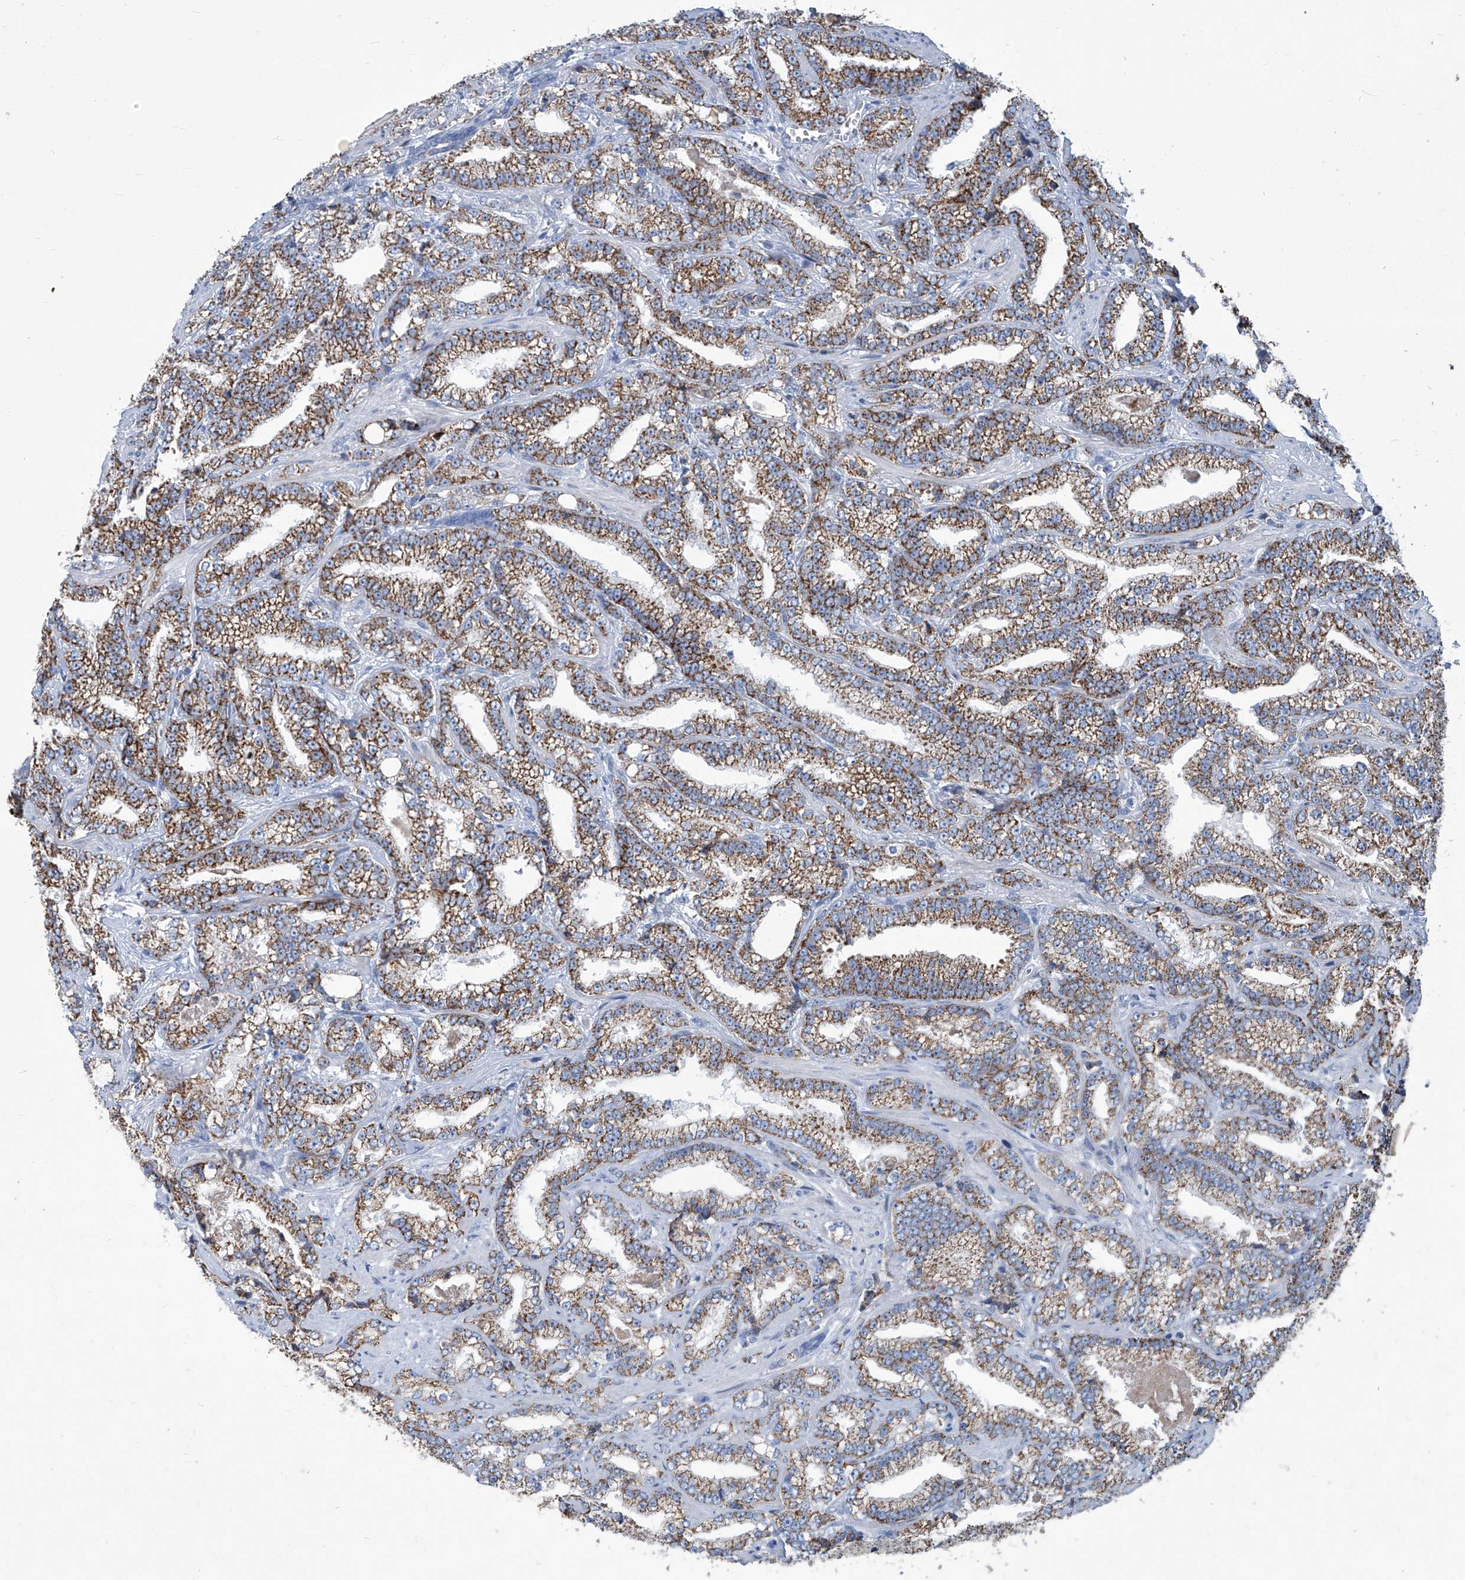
{"staining": {"intensity": "moderate", "quantity": ">75%", "location": "cytoplasmic/membranous"}, "tissue": "prostate cancer", "cell_type": "Tumor cells", "image_type": "cancer", "snomed": [{"axis": "morphology", "description": "Adenocarcinoma, High grade"}, {"axis": "topography", "description": "Prostate and seminal vesicle, NOS"}], "caption": "A high-resolution histopathology image shows IHC staining of high-grade adenocarcinoma (prostate), which exhibits moderate cytoplasmic/membranous expression in about >75% of tumor cells.", "gene": "MTARC1", "patient": {"sex": "male", "age": 67}}